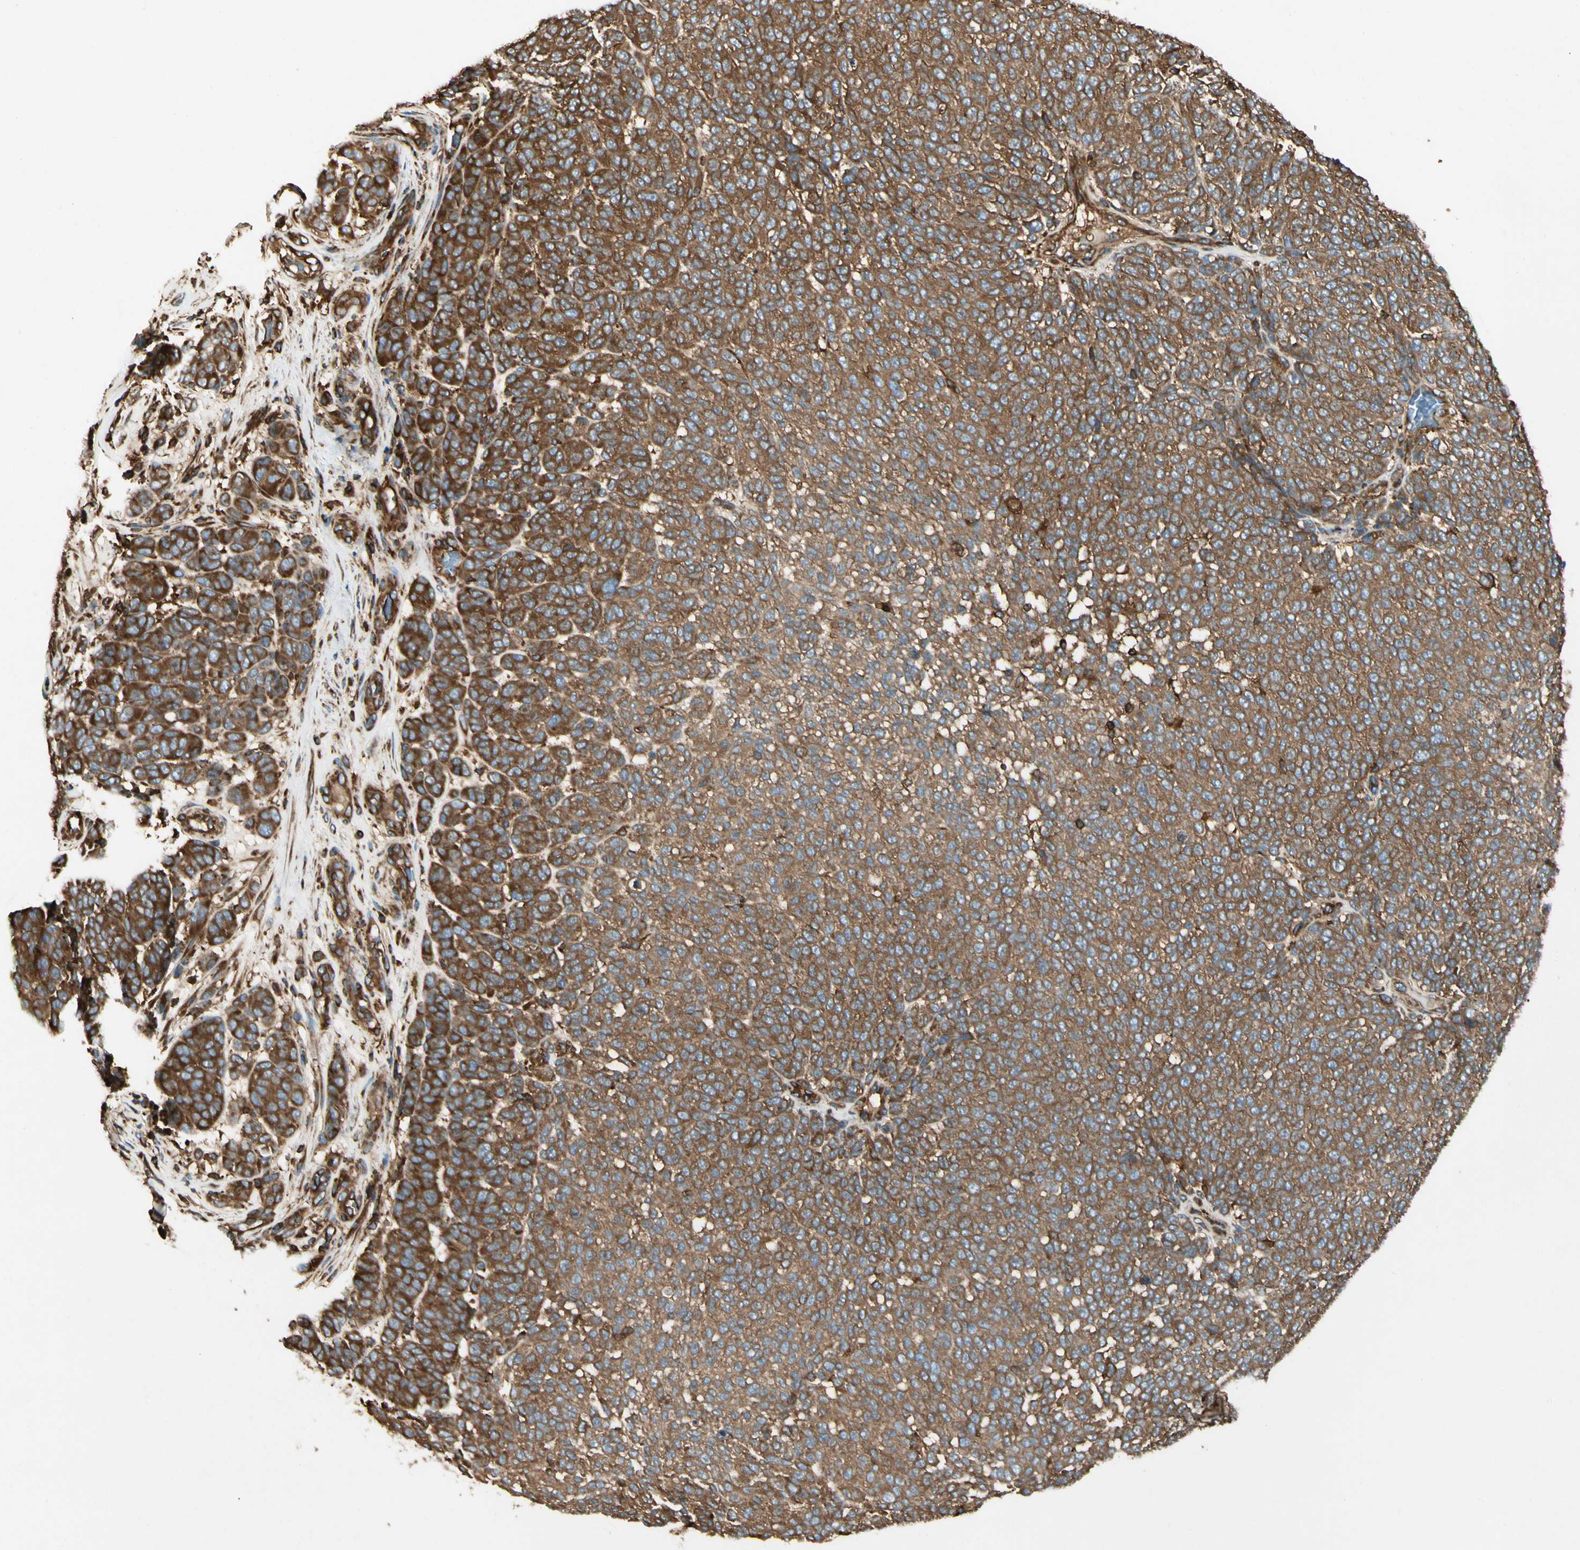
{"staining": {"intensity": "strong", "quantity": ">75%", "location": "cytoplasmic/membranous"}, "tissue": "melanoma", "cell_type": "Tumor cells", "image_type": "cancer", "snomed": [{"axis": "morphology", "description": "Malignant melanoma, NOS"}, {"axis": "topography", "description": "Skin"}], "caption": "Malignant melanoma was stained to show a protein in brown. There is high levels of strong cytoplasmic/membranous staining in about >75% of tumor cells. The protein of interest is shown in brown color, while the nuclei are stained blue.", "gene": "ARPC2", "patient": {"sex": "male", "age": 59}}